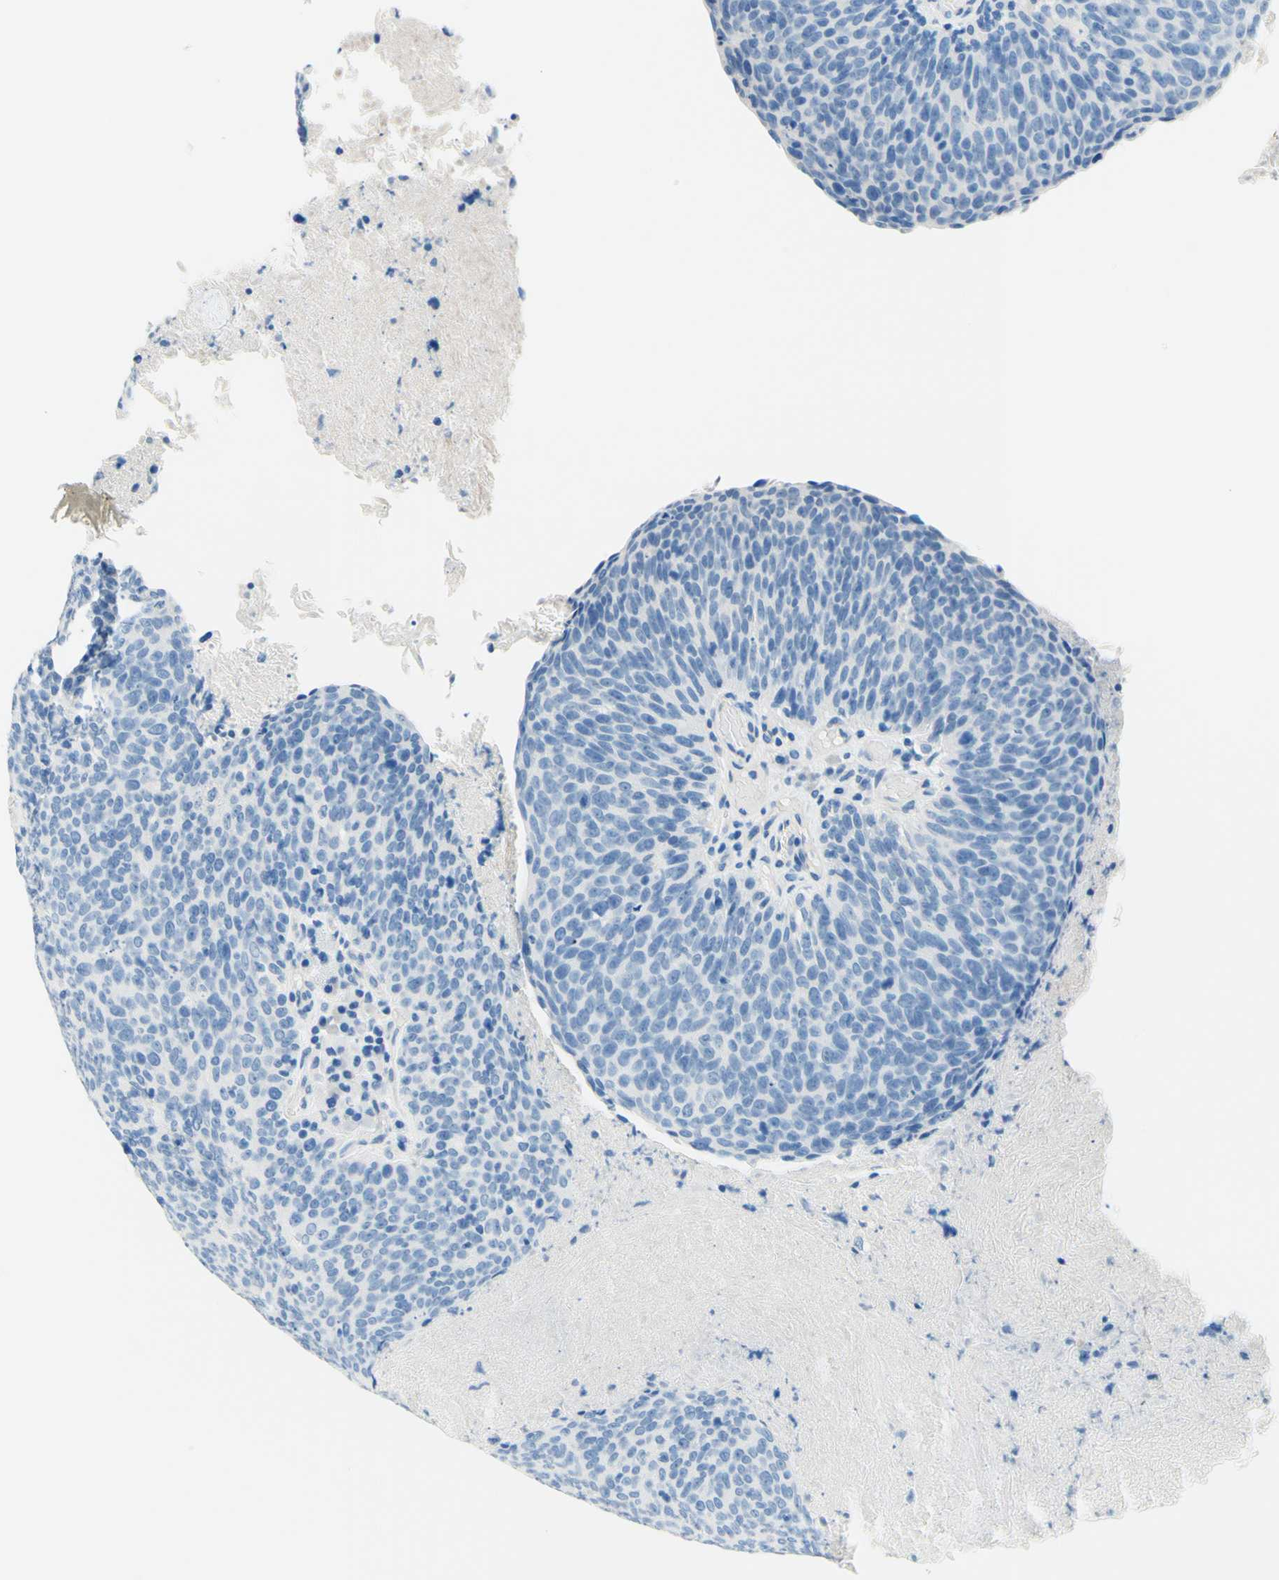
{"staining": {"intensity": "negative", "quantity": "none", "location": "none"}, "tissue": "head and neck cancer", "cell_type": "Tumor cells", "image_type": "cancer", "snomed": [{"axis": "morphology", "description": "Squamous cell carcinoma, NOS"}, {"axis": "morphology", "description": "Squamous cell carcinoma, metastatic, NOS"}, {"axis": "topography", "description": "Lymph node"}, {"axis": "topography", "description": "Head-Neck"}], "caption": "DAB (3,3'-diaminobenzidine) immunohistochemical staining of head and neck squamous cell carcinoma displays no significant staining in tumor cells.", "gene": "PASD1", "patient": {"sex": "male", "age": 62}}